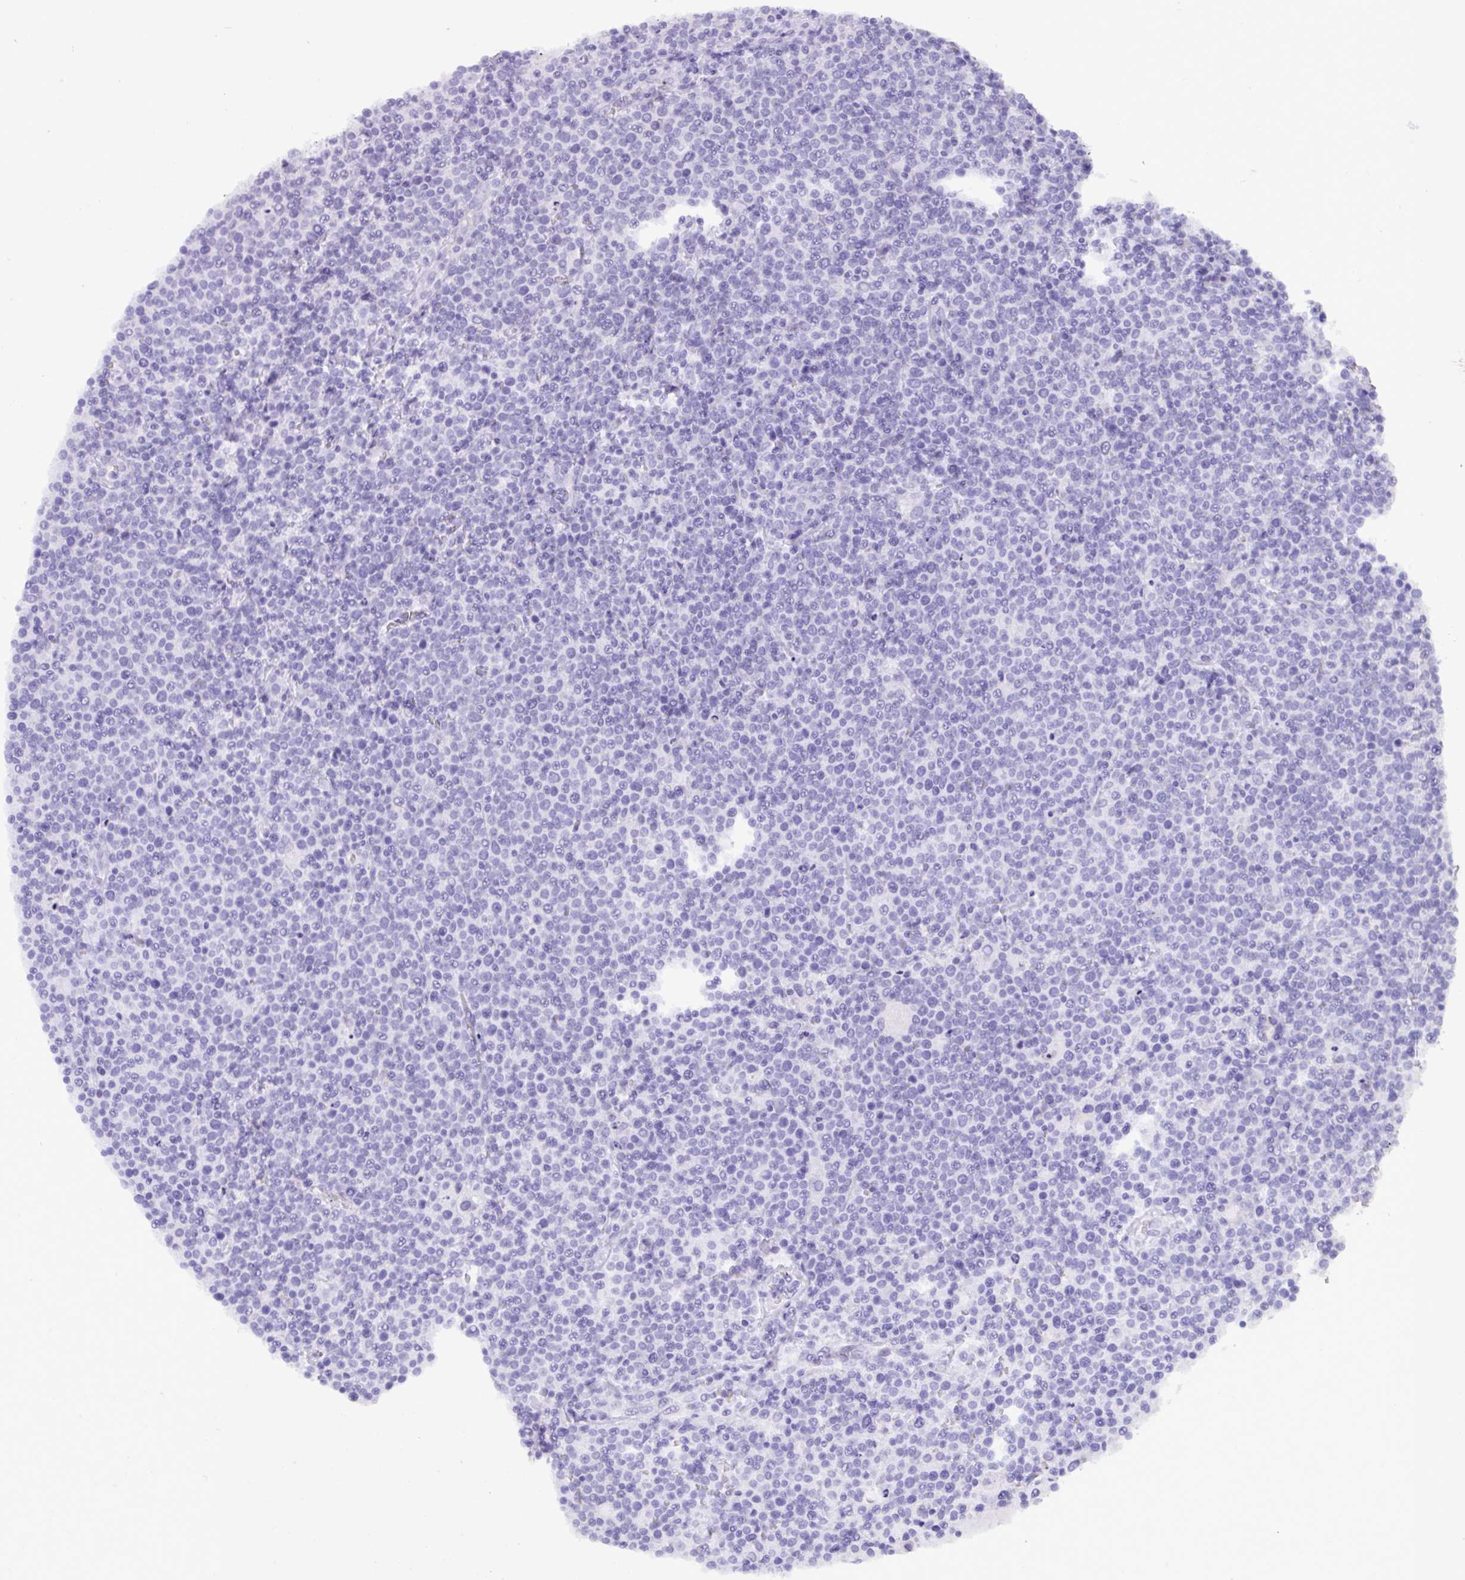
{"staining": {"intensity": "negative", "quantity": "none", "location": "none"}, "tissue": "lymphoma", "cell_type": "Tumor cells", "image_type": "cancer", "snomed": [{"axis": "morphology", "description": "Malignant lymphoma, non-Hodgkin's type, High grade"}, {"axis": "topography", "description": "Lymph node"}], "caption": "High magnification brightfield microscopy of high-grade malignant lymphoma, non-Hodgkin's type stained with DAB (3,3'-diaminobenzidine) (brown) and counterstained with hematoxylin (blue): tumor cells show no significant positivity. Nuclei are stained in blue.", "gene": "C4orf33", "patient": {"sex": "male", "age": 61}}